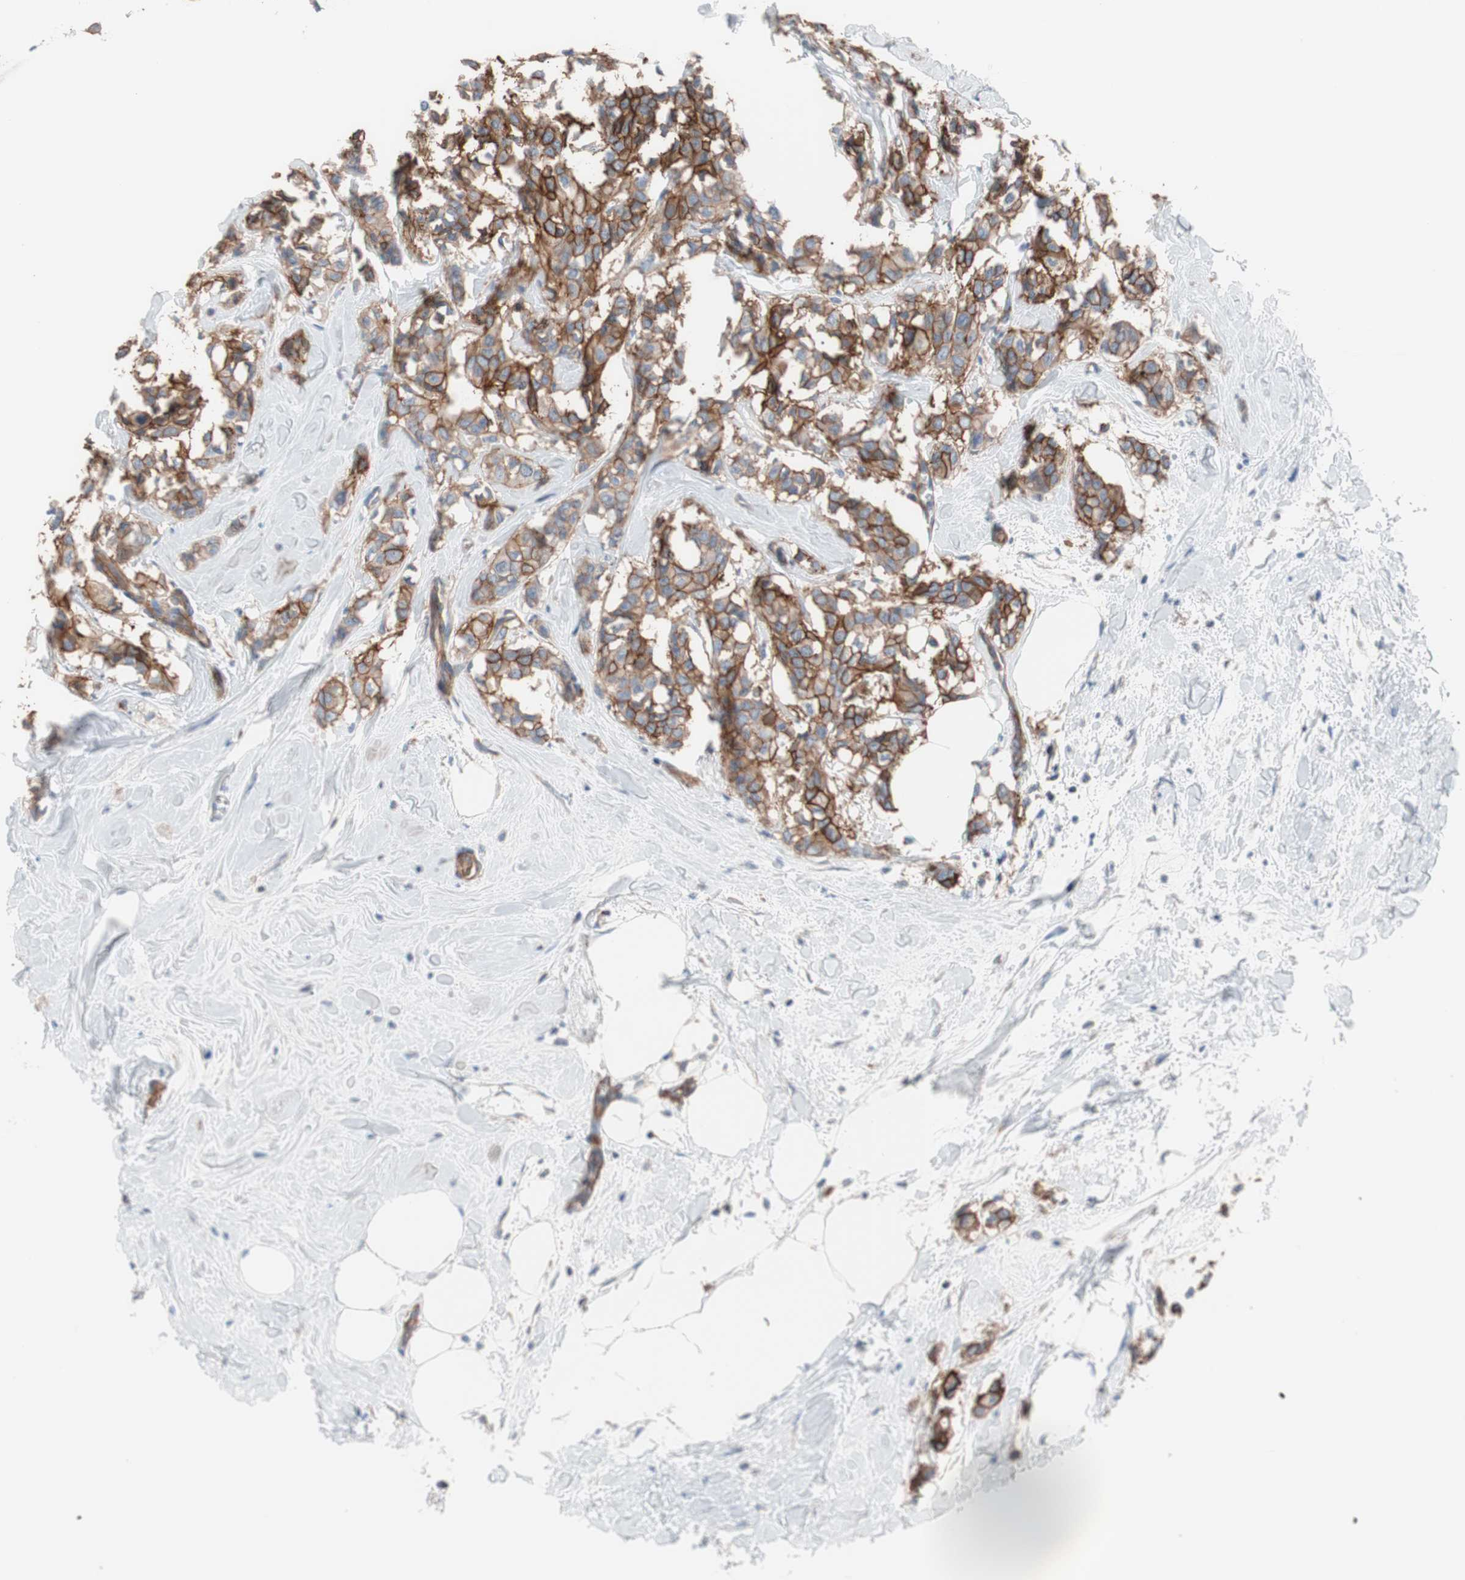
{"staining": {"intensity": "strong", "quantity": ">75%", "location": "cytoplasmic/membranous"}, "tissue": "breast cancer", "cell_type": "Tumor cells", "image_type": "cancer", "snomed": [{"axis": "morphology", "description": "Duct carcinoma"}, {"axis": "topography", "description": "Breast"}], "caption": "Immunohistochemical staining of breast cancer (infiltrating ductal carcinoma) reveals strong cytoplasmic/membranous protein staining in about >75% of tumor cells.", "gene": "GPR160", "patient": {"sex": "female", "age": 84}}